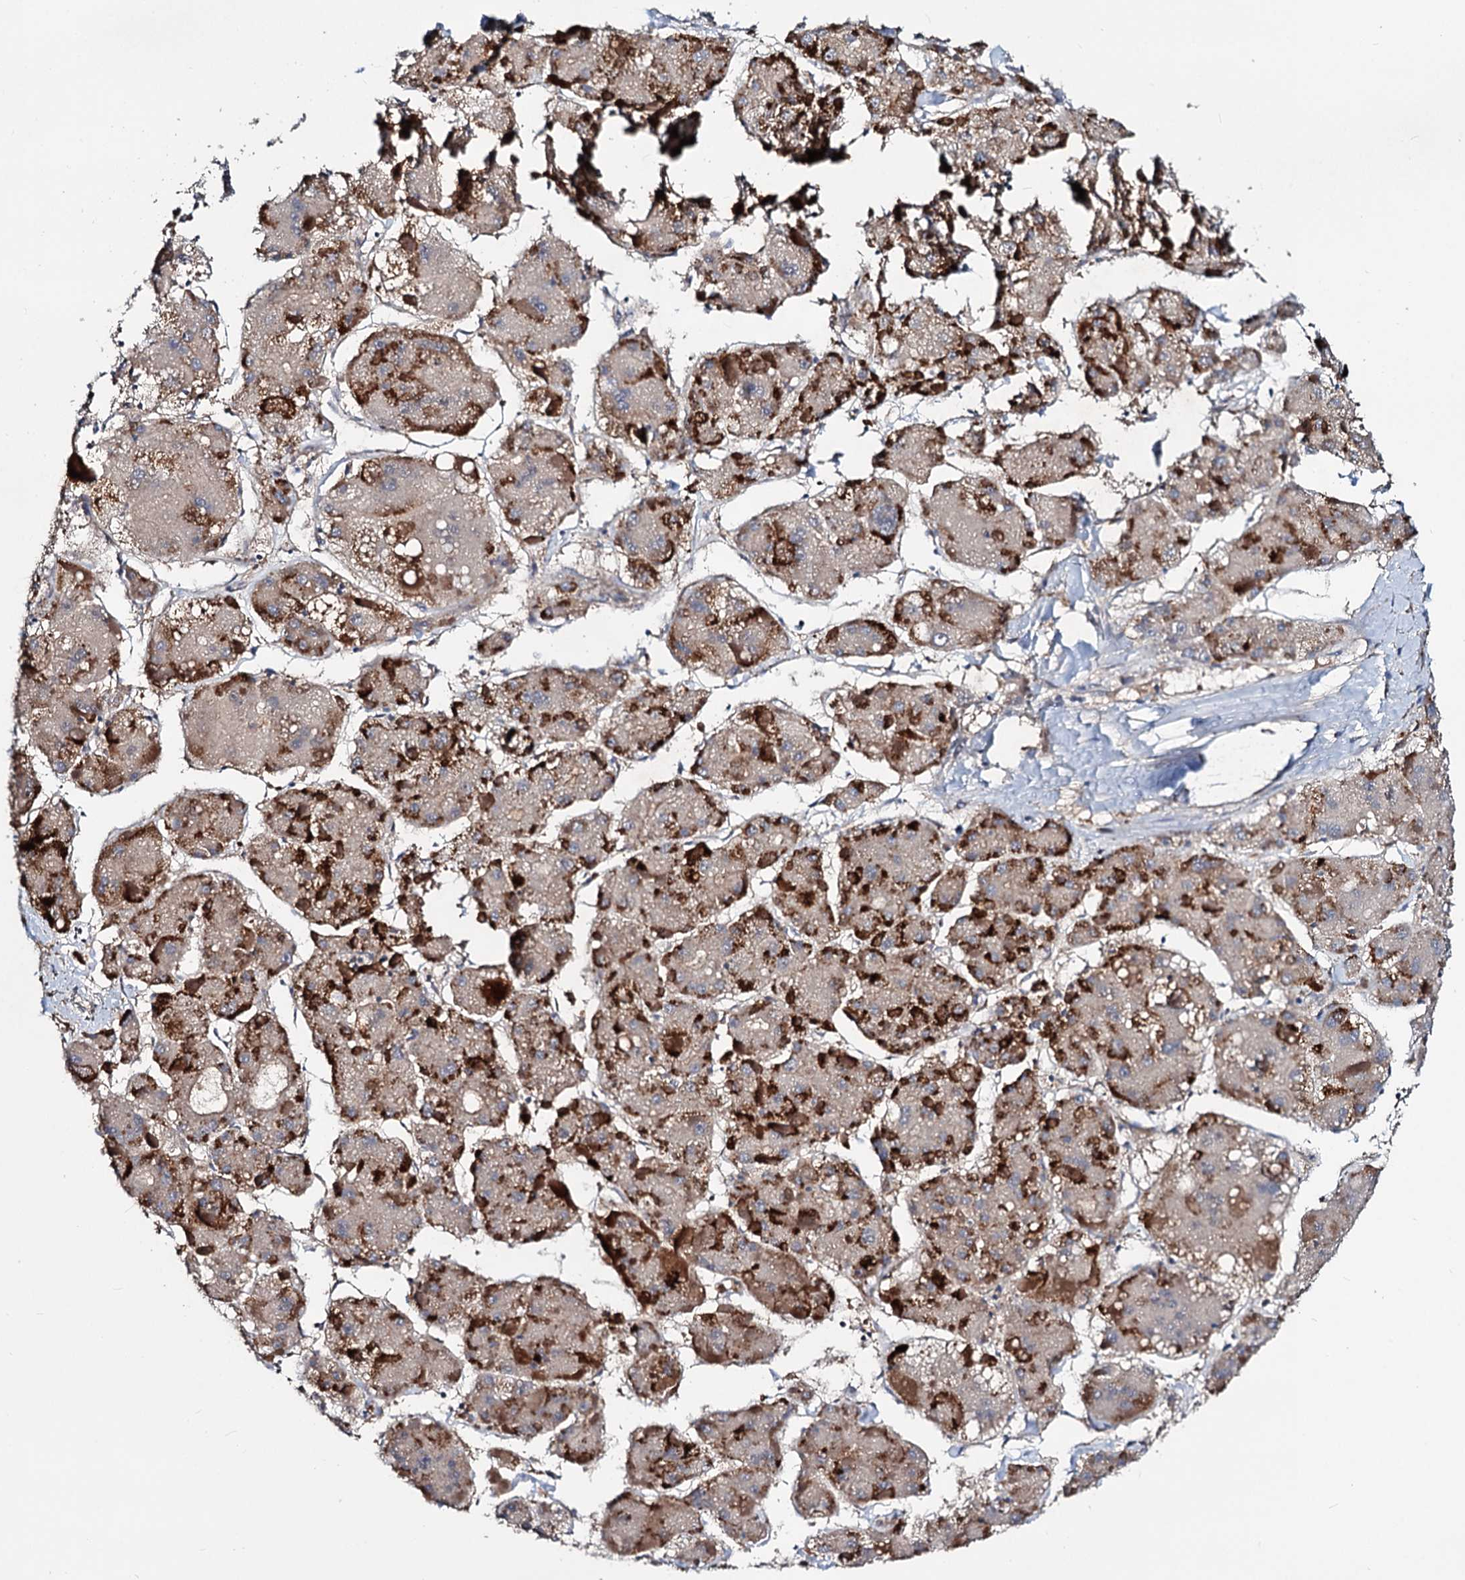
{"staining": {"intensity": "moderate", "quantity": ">75%", "location": "cytoplasmic/membranous"}, "tissue": "liver cancer", "cell_type": "Tumor cells", "image_type": "cancer", "snomed": [{"axis": "morphology", "description": "Carcinoma, Hepatocellular, NOS"}, {"axis": "topography", "description": "Liver"}], "caption": "A brown stain highlights moderate cytoplasmic/membranous positivity of a protein in liver cancer tumor cells.", "gene": "ACY3", "patient": {"sex": "female", "age": 73}}